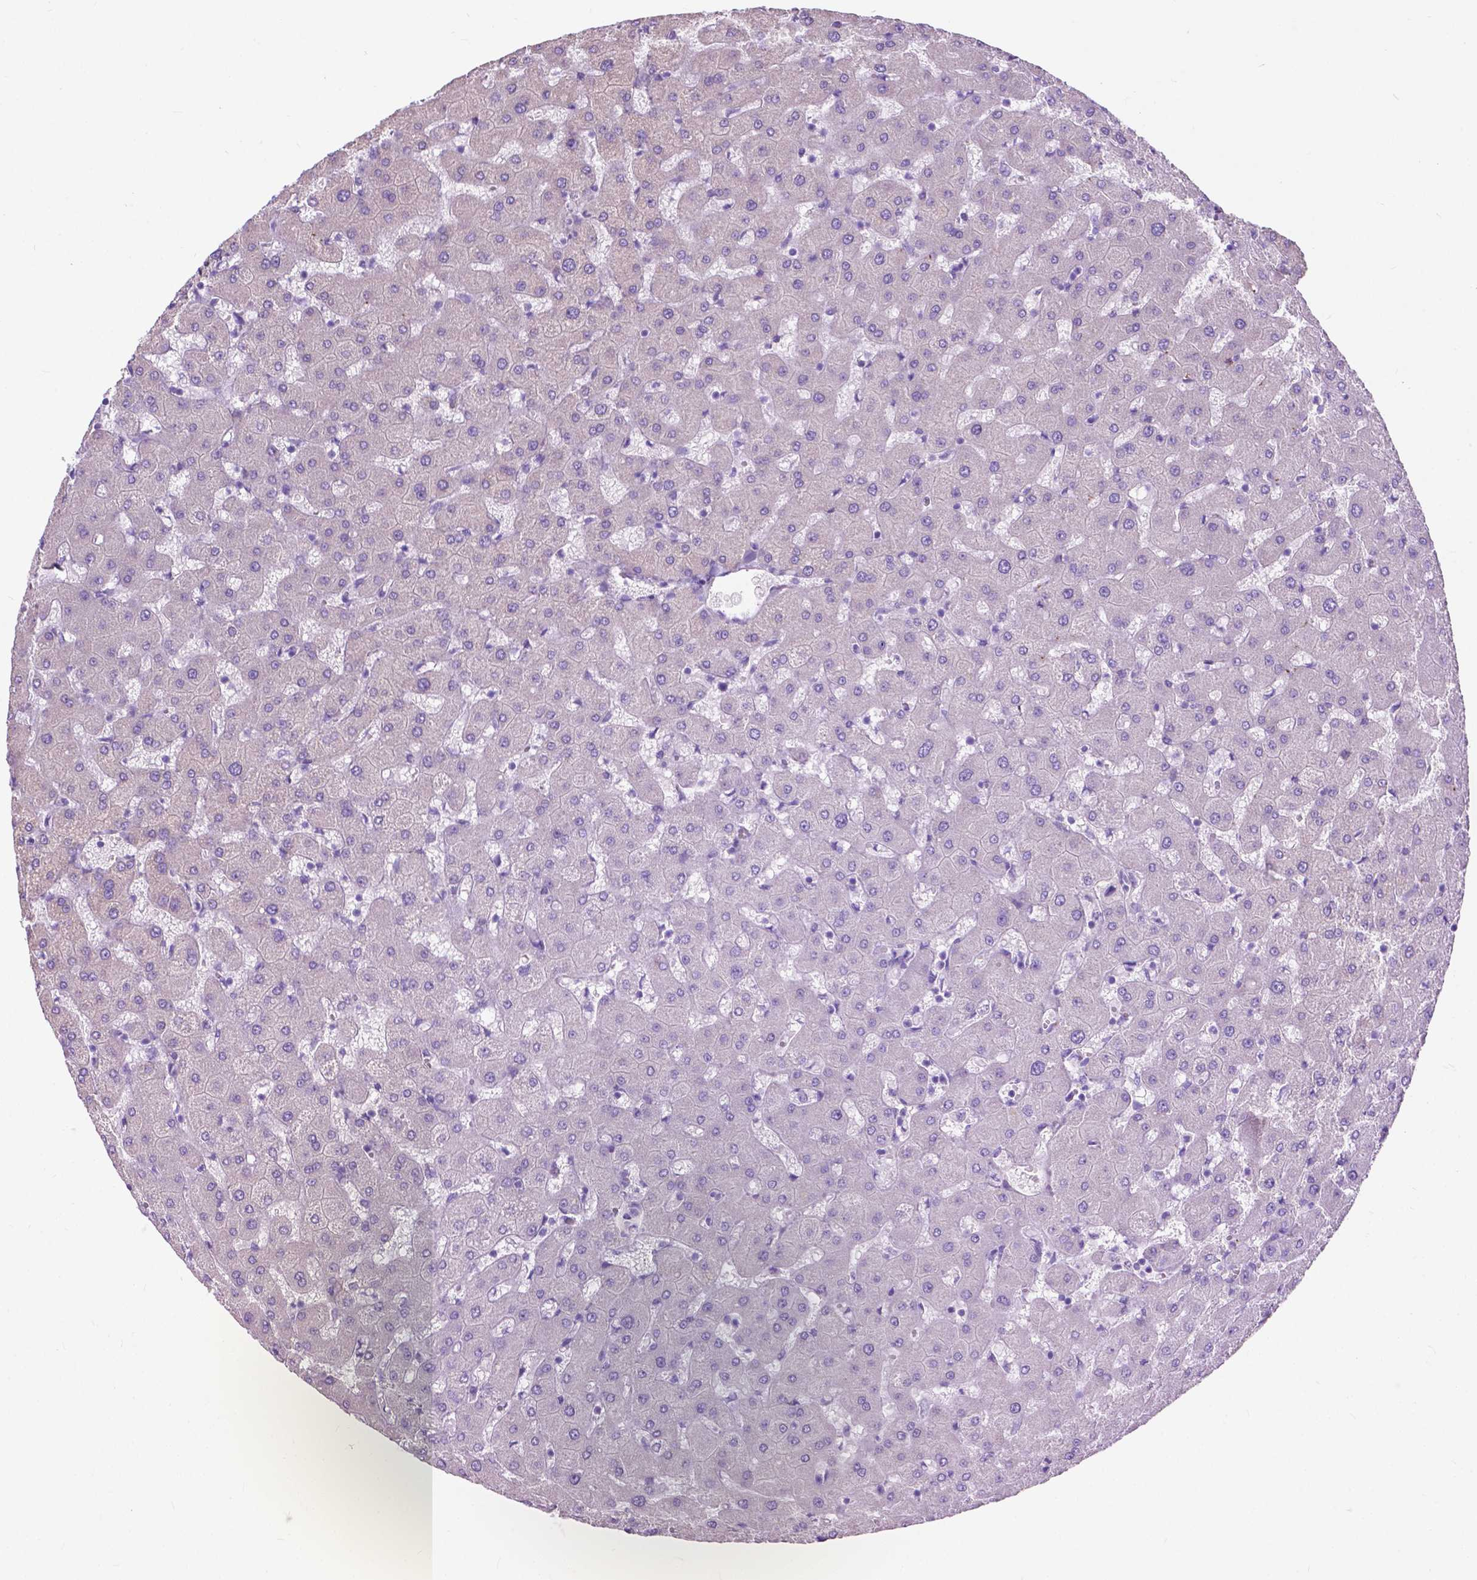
{"staining": {"intensity": "negative", "quantity": "none", "location": "none"}, "tissue": "liver", "cell_type": "Cholangiocytes", "image_type": "normal", "snomed": [{"axis": "morphology", "description": "Normal tissue, NOS"}, {"axis": "topography", "description": "Liver"}], "caption": "There is no significant staining in cholangiocytes of liver. (DAB (3,3'-diaminobenzidine) IHC visualized using brightfield microscopy, high magnification).", "gene": "PCDHA12", "patient": {"sex": "female", "age": 63}}